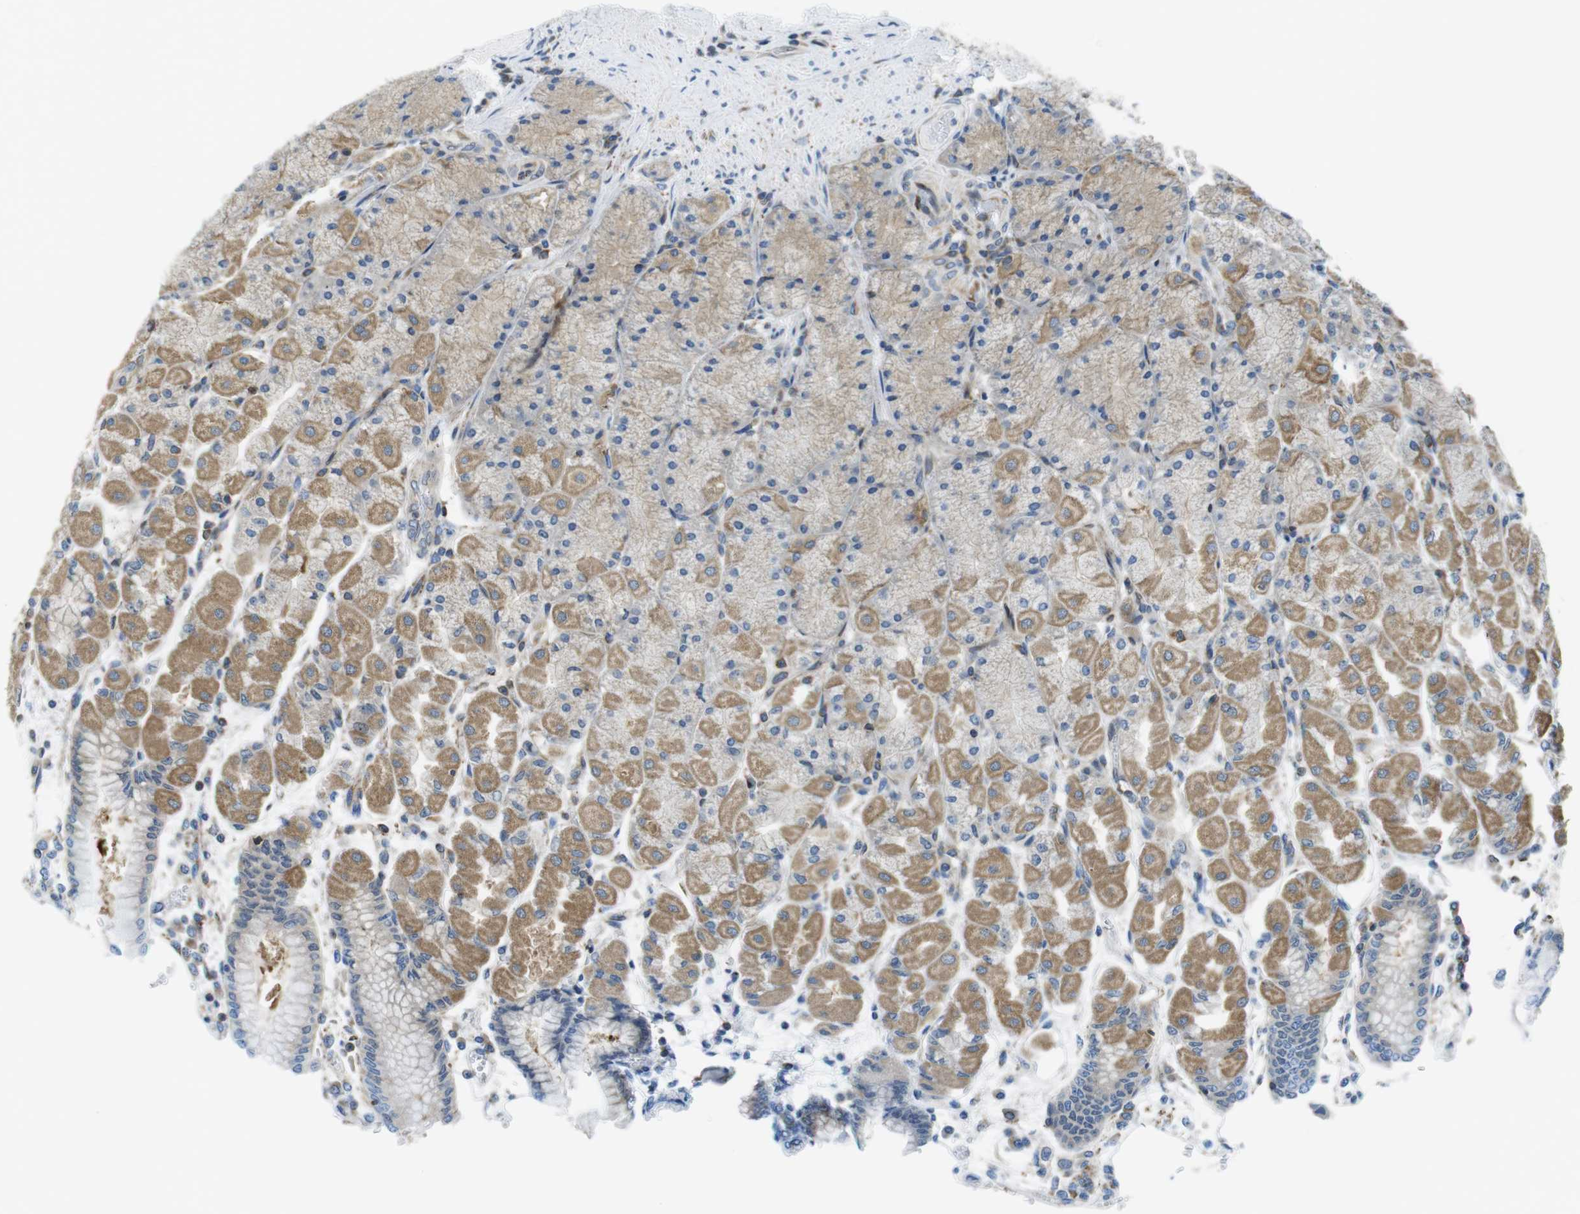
{"staining": {"intensity": "moderate", "quantity": "25%-75%", "location": "cytoplasmic/membranous"}, "tissue": "stomach", "cell_type": "Glandular cells", "image_type": "normal", "snomed": [{"axis": "morphology", "description": "Normal tissue, NOS"}, {"axis": "topography", "description": "Stomach, upper"}], "caption": "Glandular cells display medium levels of moderate cytoplasmic/membranous positivity in about 25%-75% of cells in benign stomach. (DAB (3,3'-diaminobenzidine) = brown stain, brightfield microscopy at high magnification).", "gene": "KCNE3", "patient": {"sex": "female", "age": 56}}